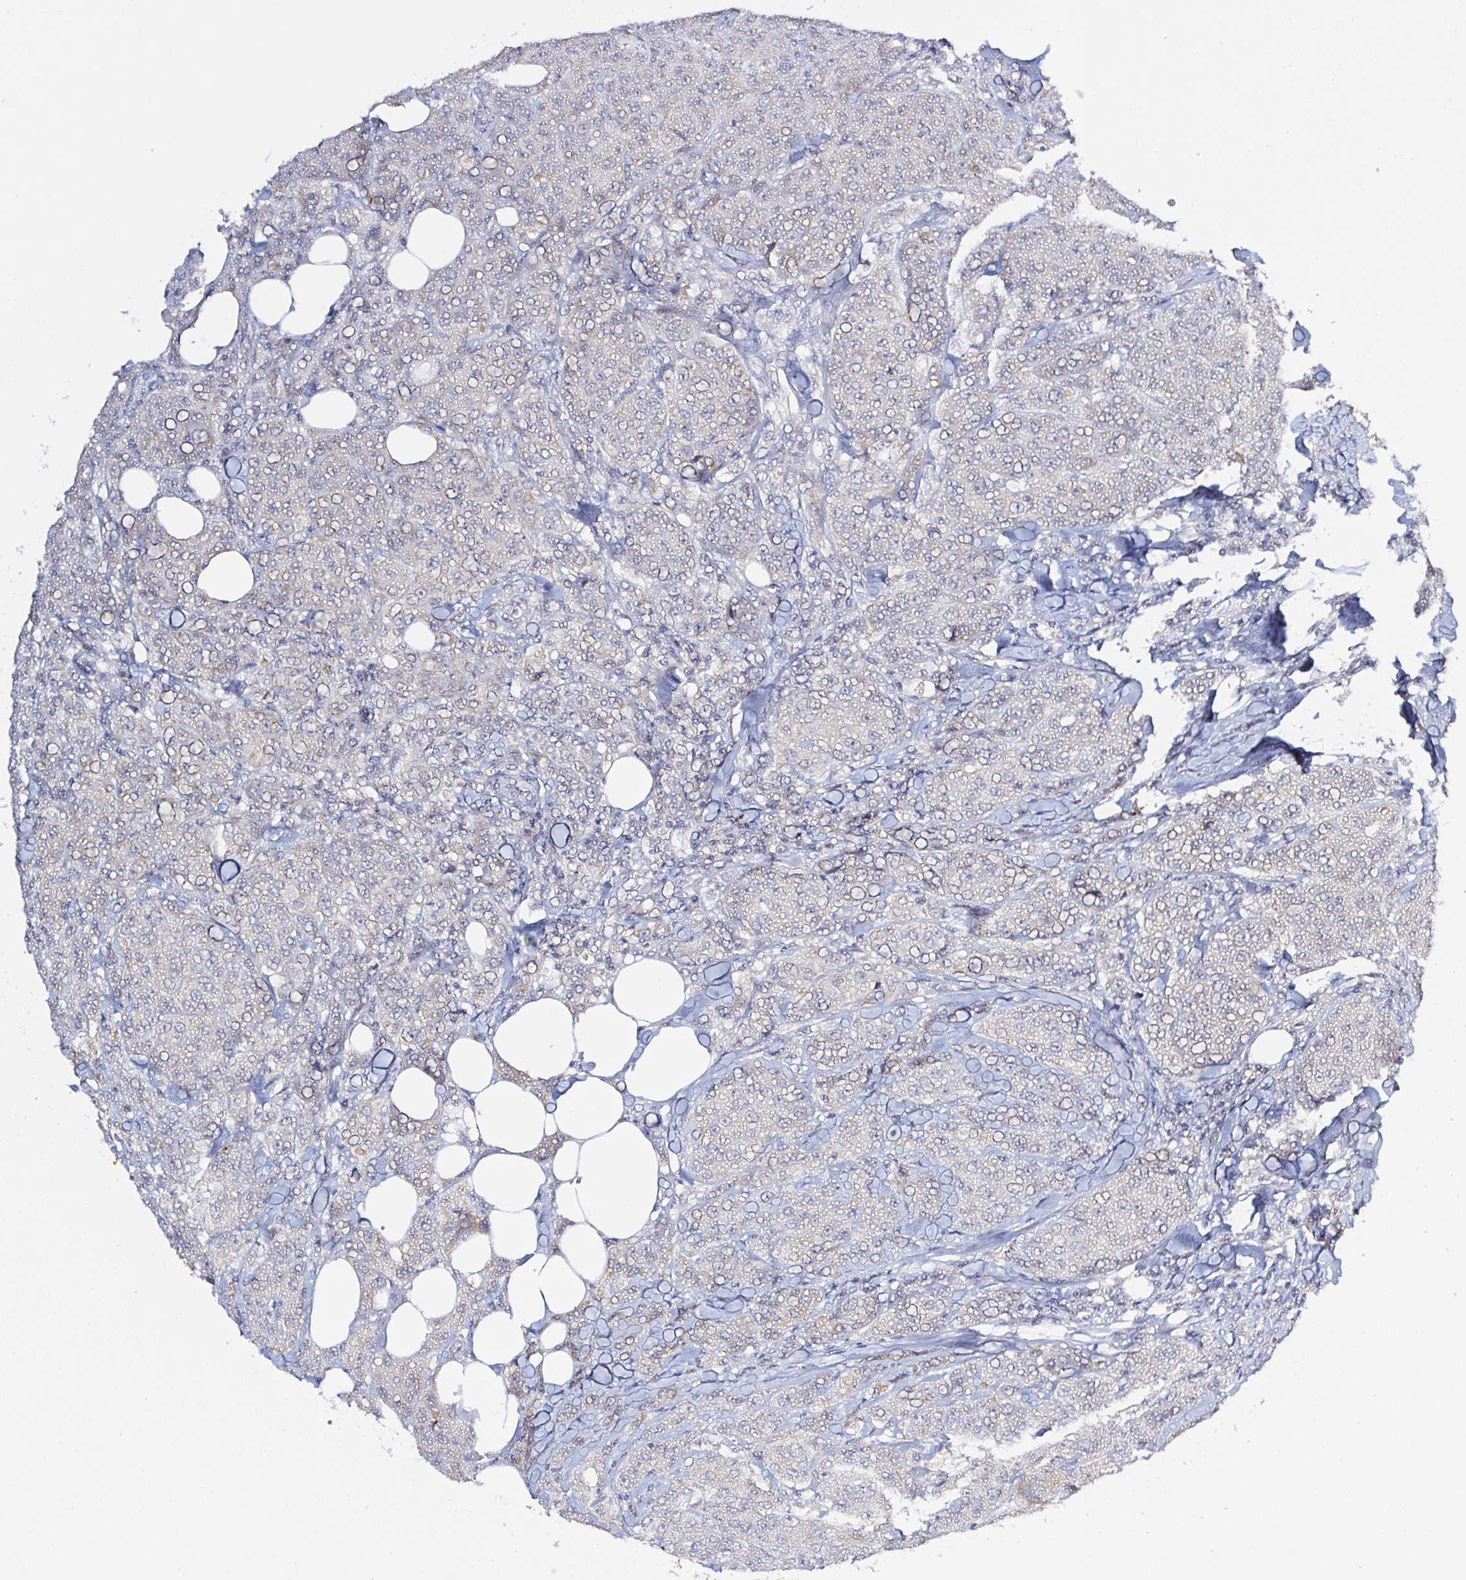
{"staining": {"intensity": "negative", "quantity": "none", "location": "none"}, "tissue": "breast cancer", "cell_type": "Tumor cells", "image_type": "cancer", "snomed": [{"axis": "morphology", "description": "Duct carcinoma"}, {"axis": "topography", "description": "Breast"}], "caption": "Immunohistochemical staining of breast cancer exhibits no significant positivity in tumor cells.", "gene": "PRKAA2", "patient": {"sex": "female", "age": 43}}